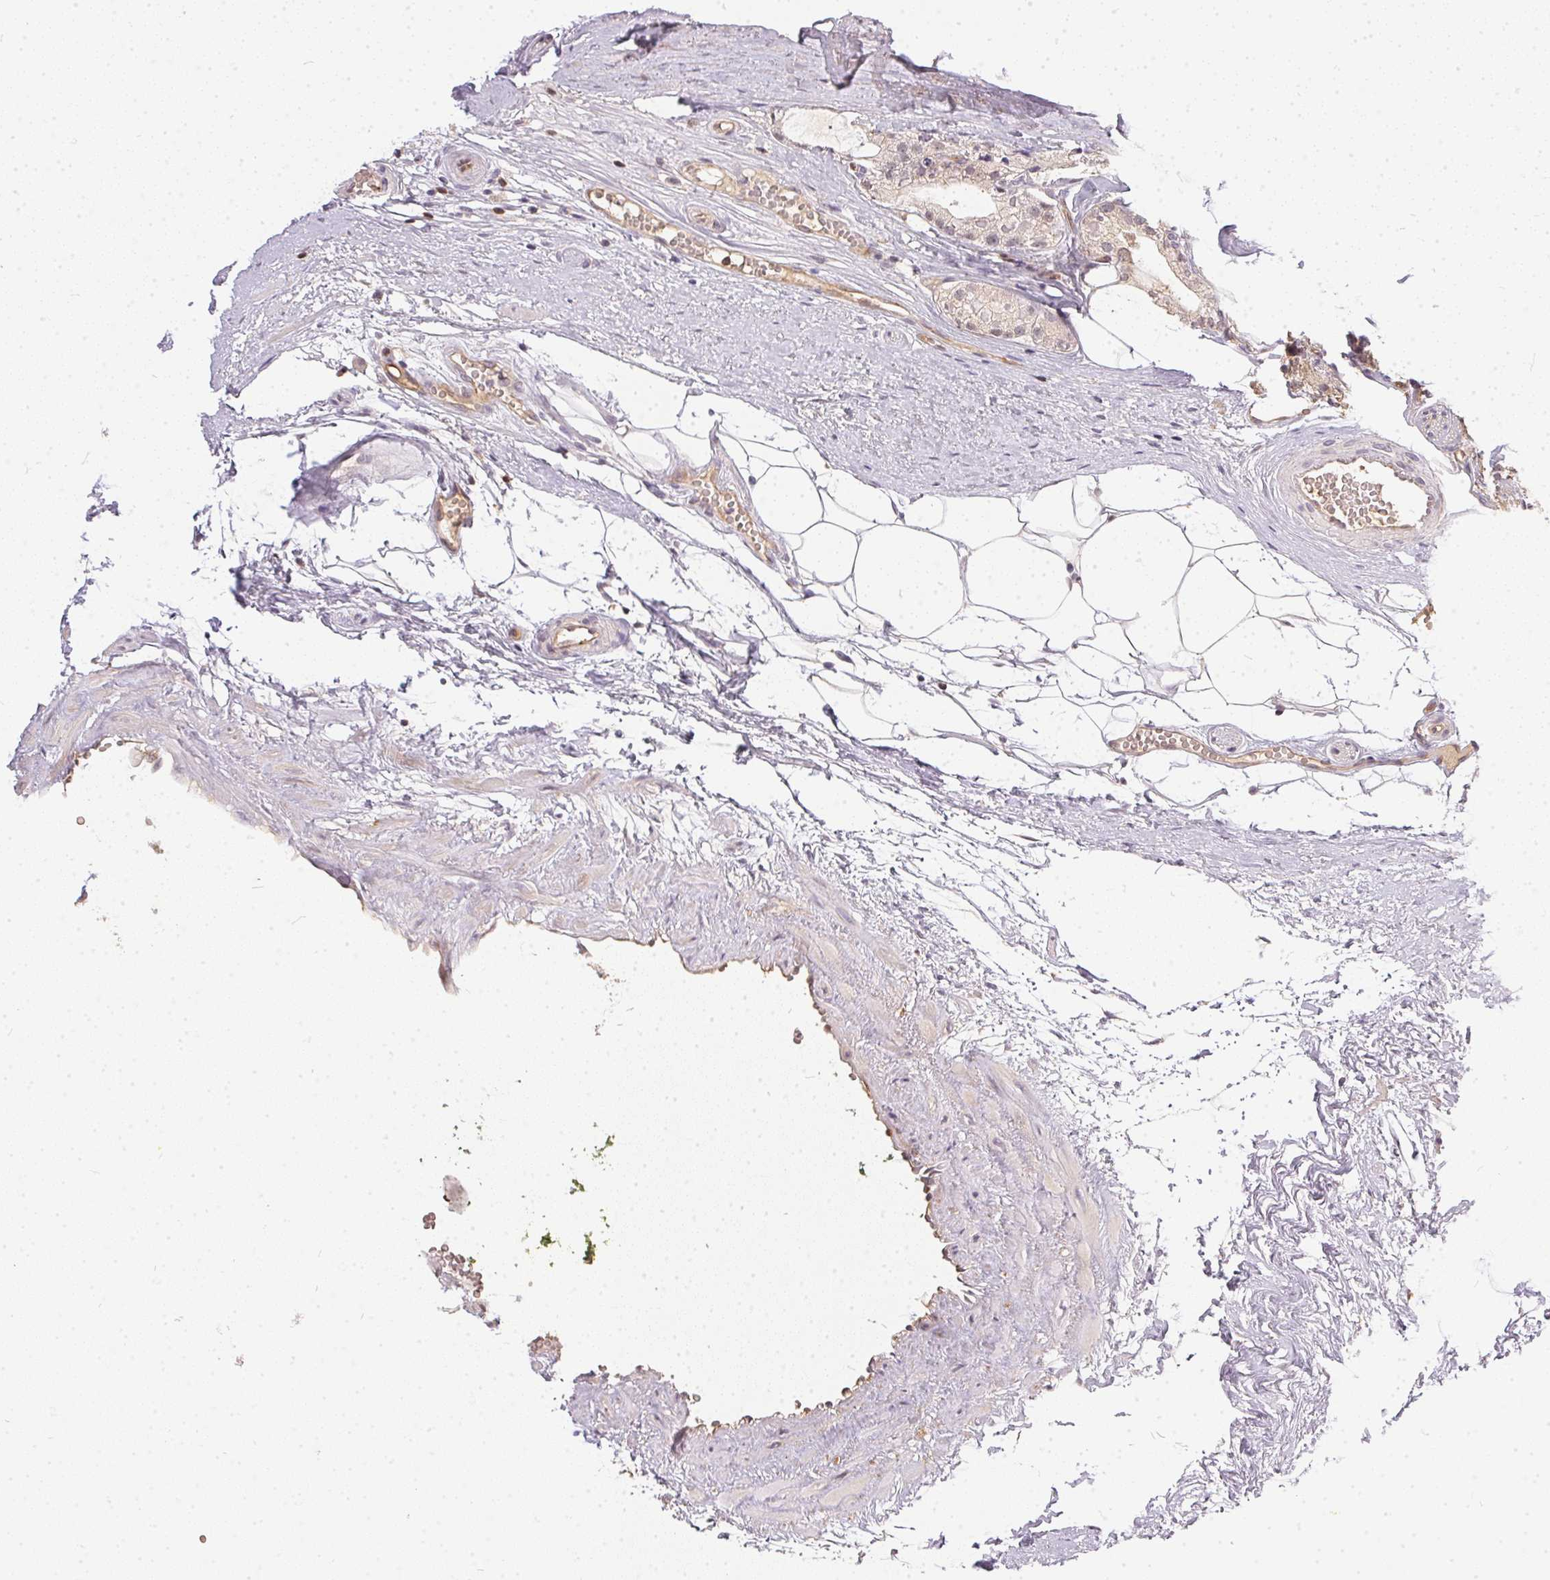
{"staining": {"intensity": "negative", "quantity": "none", "location": "none"}, "tissue": "prostate cancer", "cell_type": "Tumor cells", "image_type": "cancer", "snomed": [{"axis": "morphology", "description": "Adenocarcinoma, High grade"}, {"axis": "topography", "description": "Prostate"}], "caption": "This micrograph is of prostate cancer stained with immunohistochemistry (IHC) to label a protein in brown with the nuclei are counter-stained blue. There is no expression in tumor cells.", "gene": "BLMH", "patient": {"sex": "male", "age": 71}}